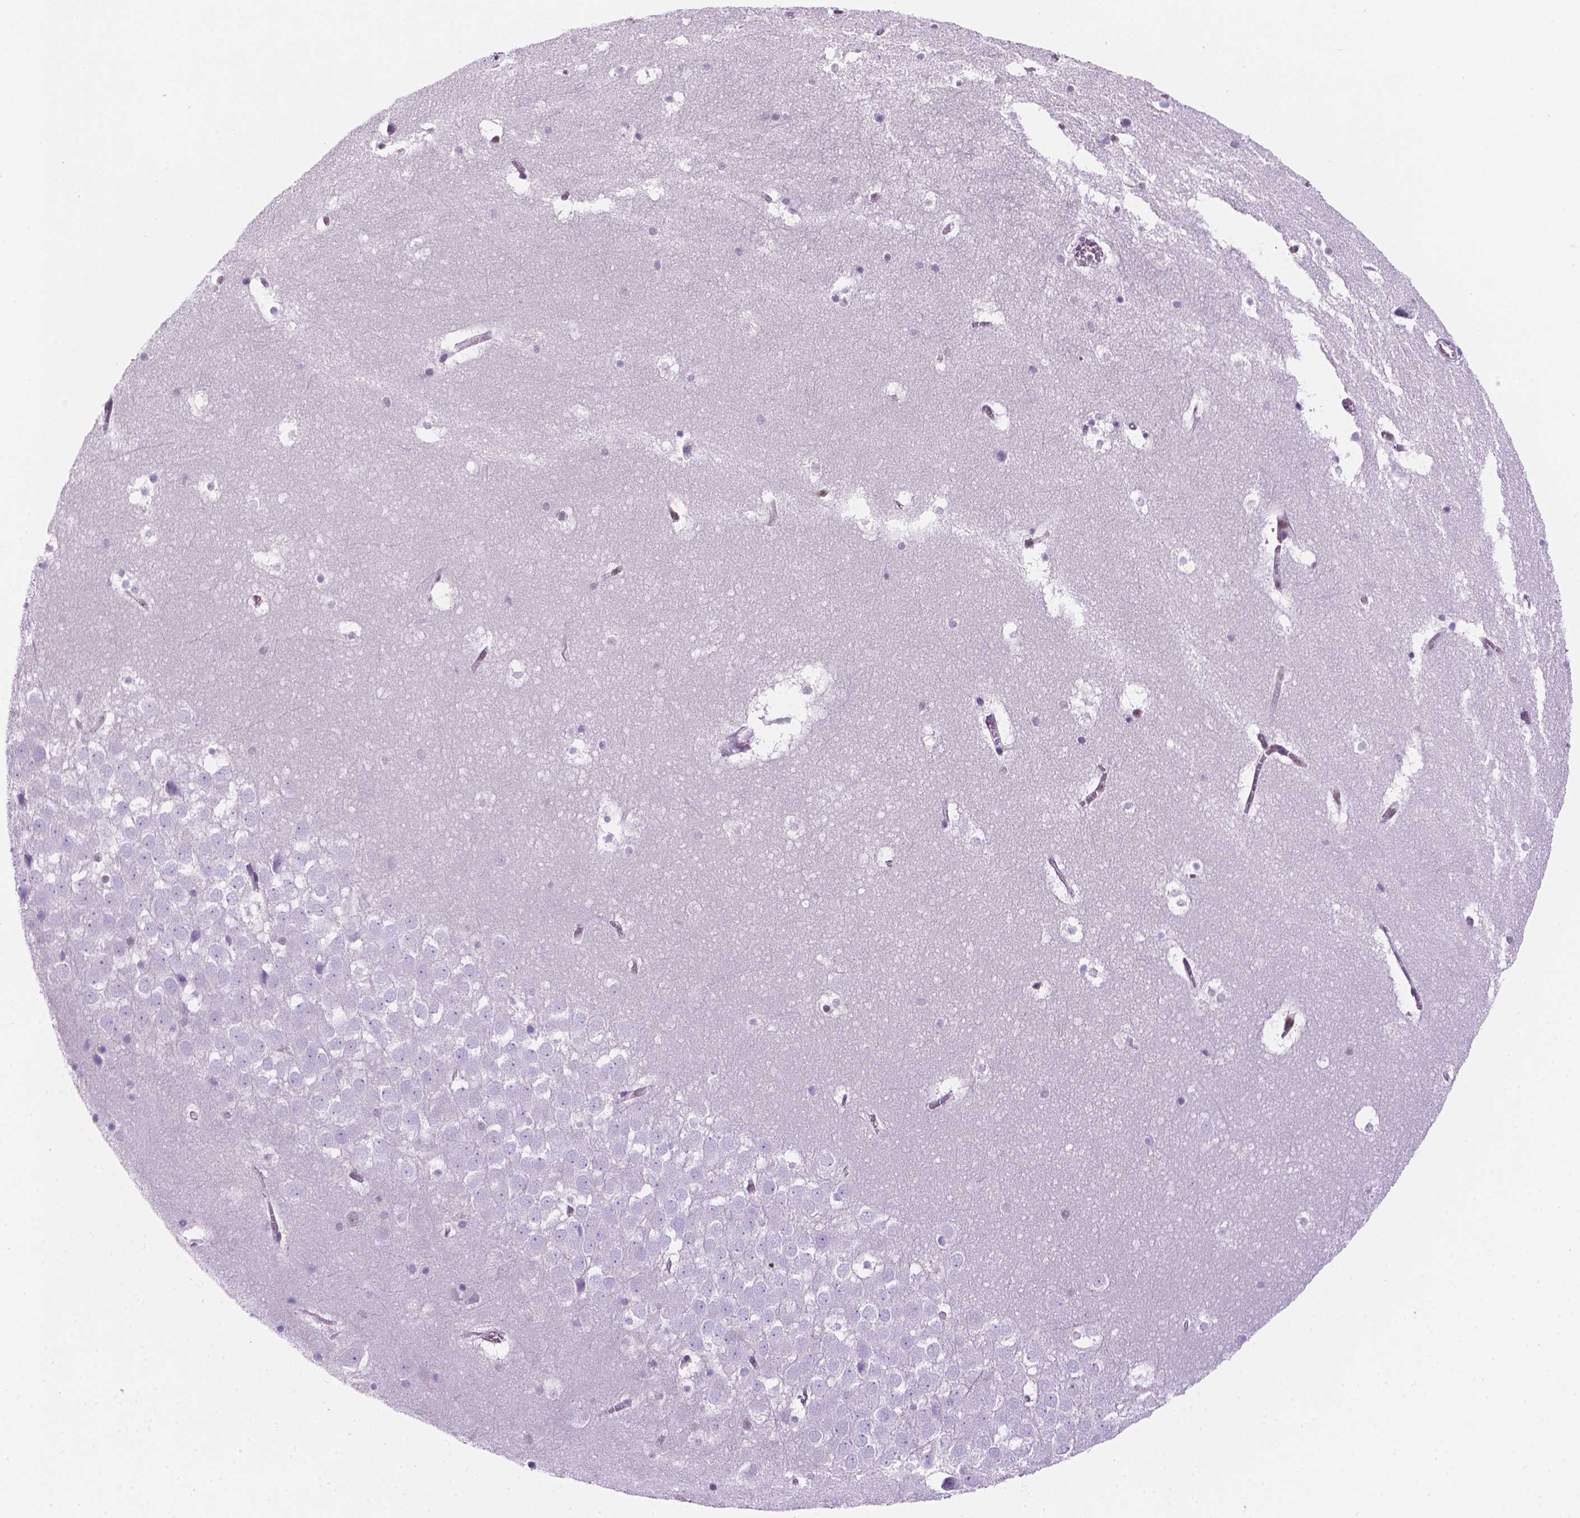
{"staining": {"intensity": "negative", "quantity": "none", "location": "none"}, "tissue": "hippocampus", "cell_type": "Glial cells", "image_type": "normal", "snomed": [{"axis": "morphology", "description": "Normal tissue, NOS"}, {"axis": "topography", "description": "Hippocampus"}], "caption": "Immunohistochemical staining of normal hippocampus demonstrates no significant expression in glial cells. (DAB immunohistochemistry with hematoxylin counter stain).", "gene": "TMEM210", "patient": {"sex": "male", "age": 45}}